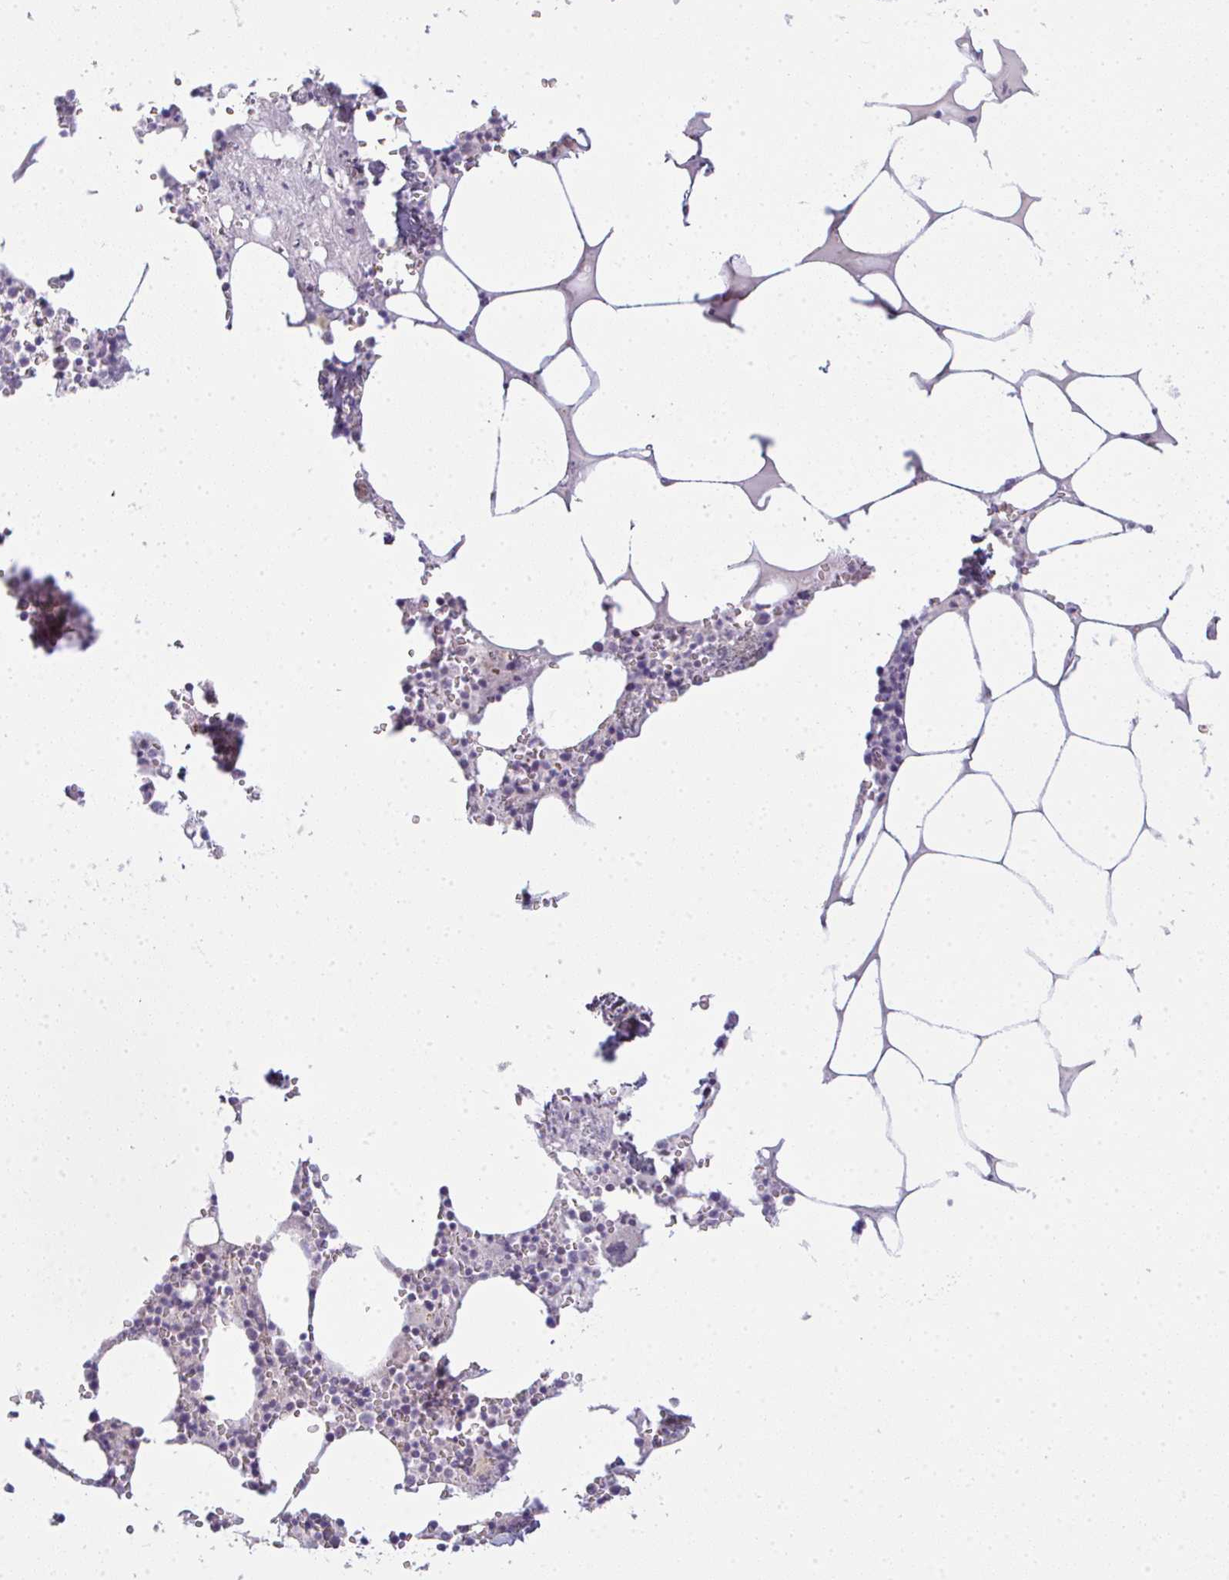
{"staining": {"intensity": "weak", "quantity": "<25%", "location": "nuclear"}, "tissue": "bone marrow", "cell_type": "Hematopoietic cells", "image_type": "normal", "snomed": [{"axis": "morphology", "description": "Normal tissue, NOS"}, {"axis": "topography", "description": "Bone marrow"}], "caption": "This is a image of immunohistochemistry (IHC) staining of normal bone marrow, which shows no positivity in hematopoietic cells.", "gene": "CSE1L", "patient": {"sex": "male", "age": 54}}